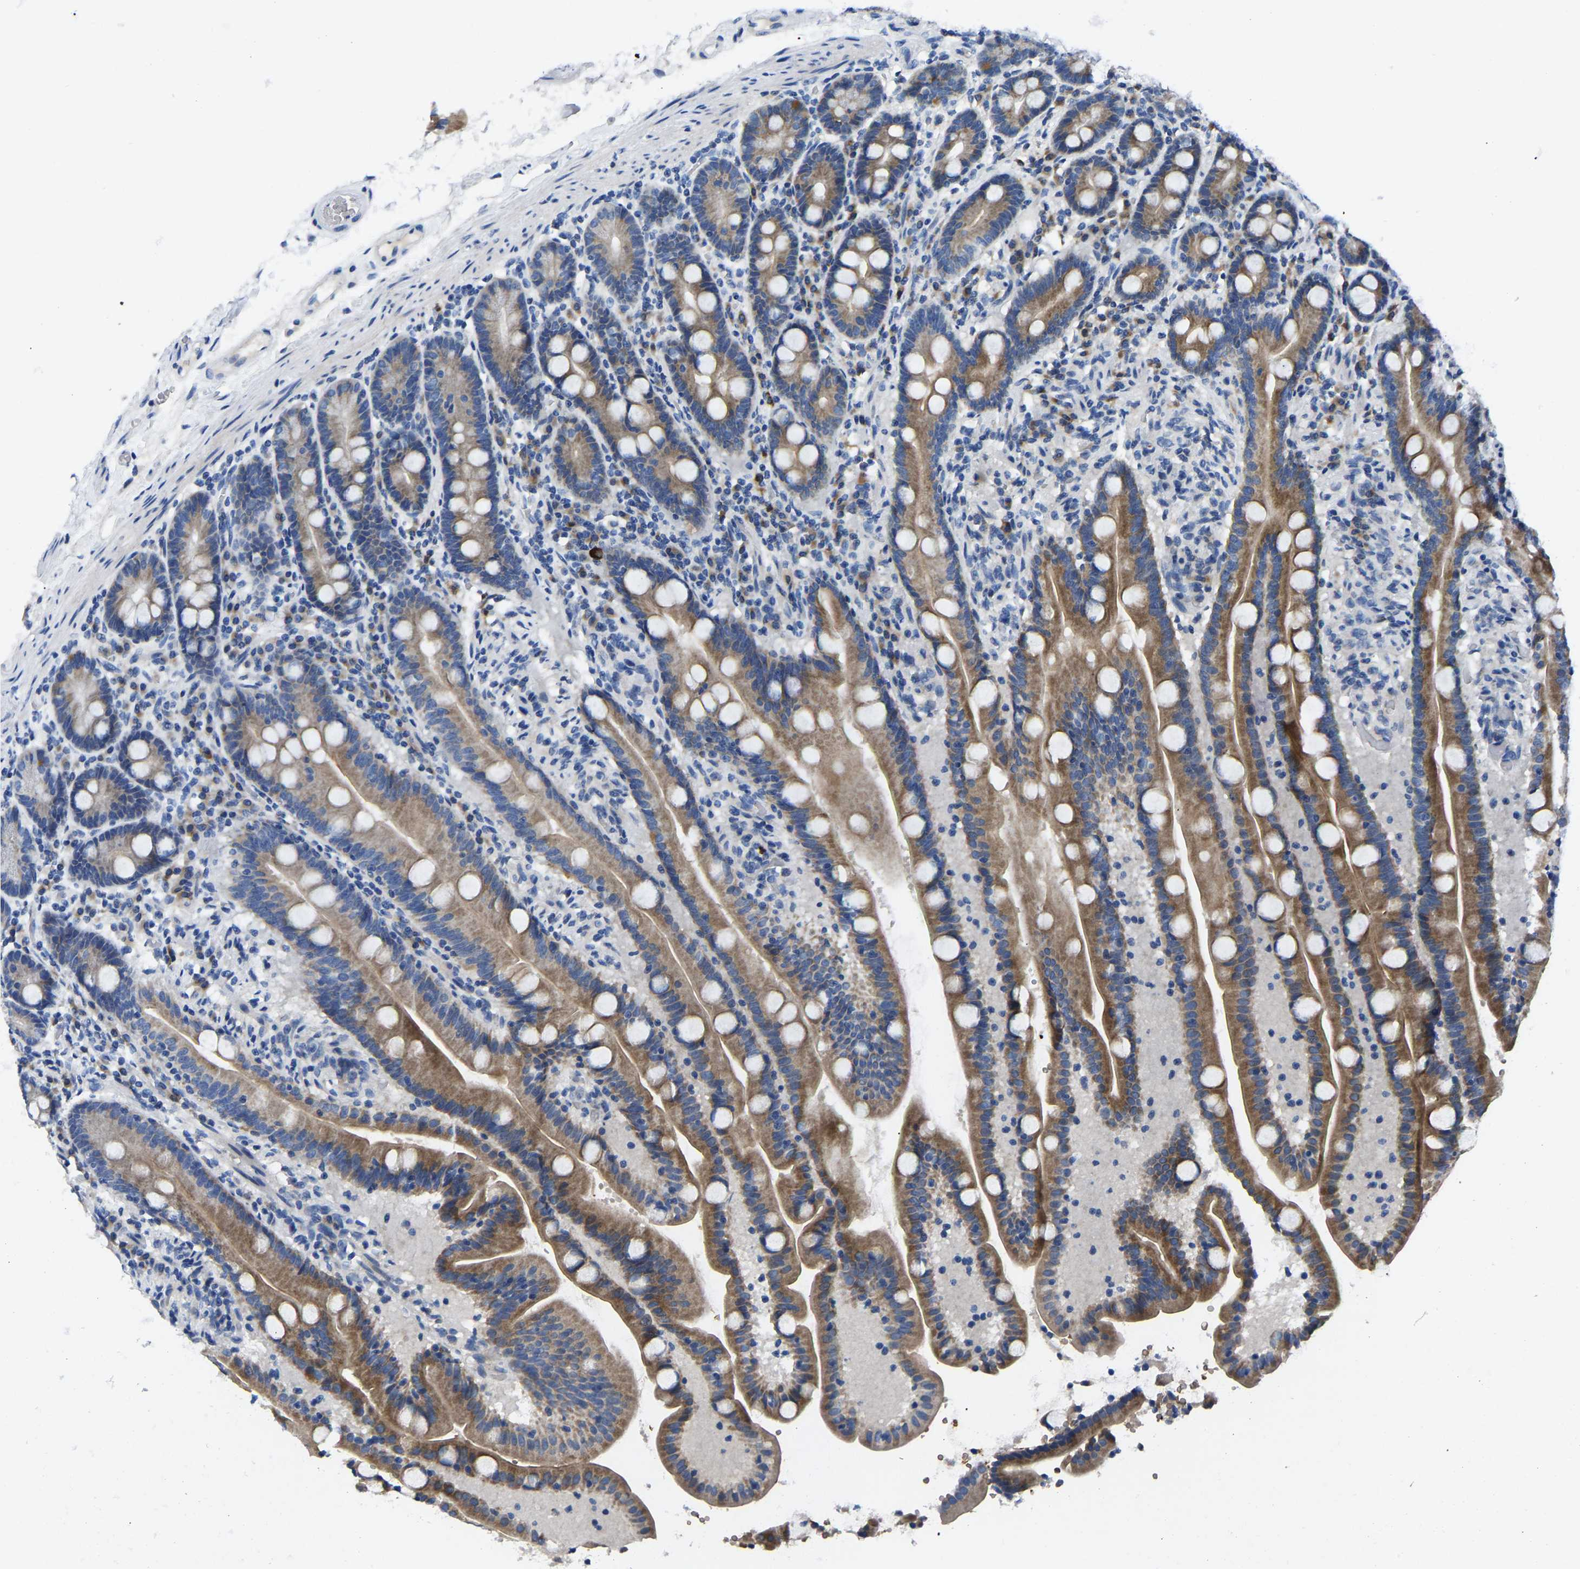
{"staining": {"intensity": "moderate", "quantity": ">75%", "location": "cytoplasmic/membranous"}, "tissue": "duodenum", "cell_type": "Glandular cells", "image_type": "normal", "snomed": [{"axis": "morphology", "description": "Normal tissue, NOS"}, {"axis": "topography", "description": "Duodenum"}], "caption": "Brown immunohistochemical staining in unremarkable duodenum displays moderate cytoplasmic/membranous expression in about >75% of glandular cells.", "gene": "TOR1B", "patient": {"sex": "male", "age": 54}}